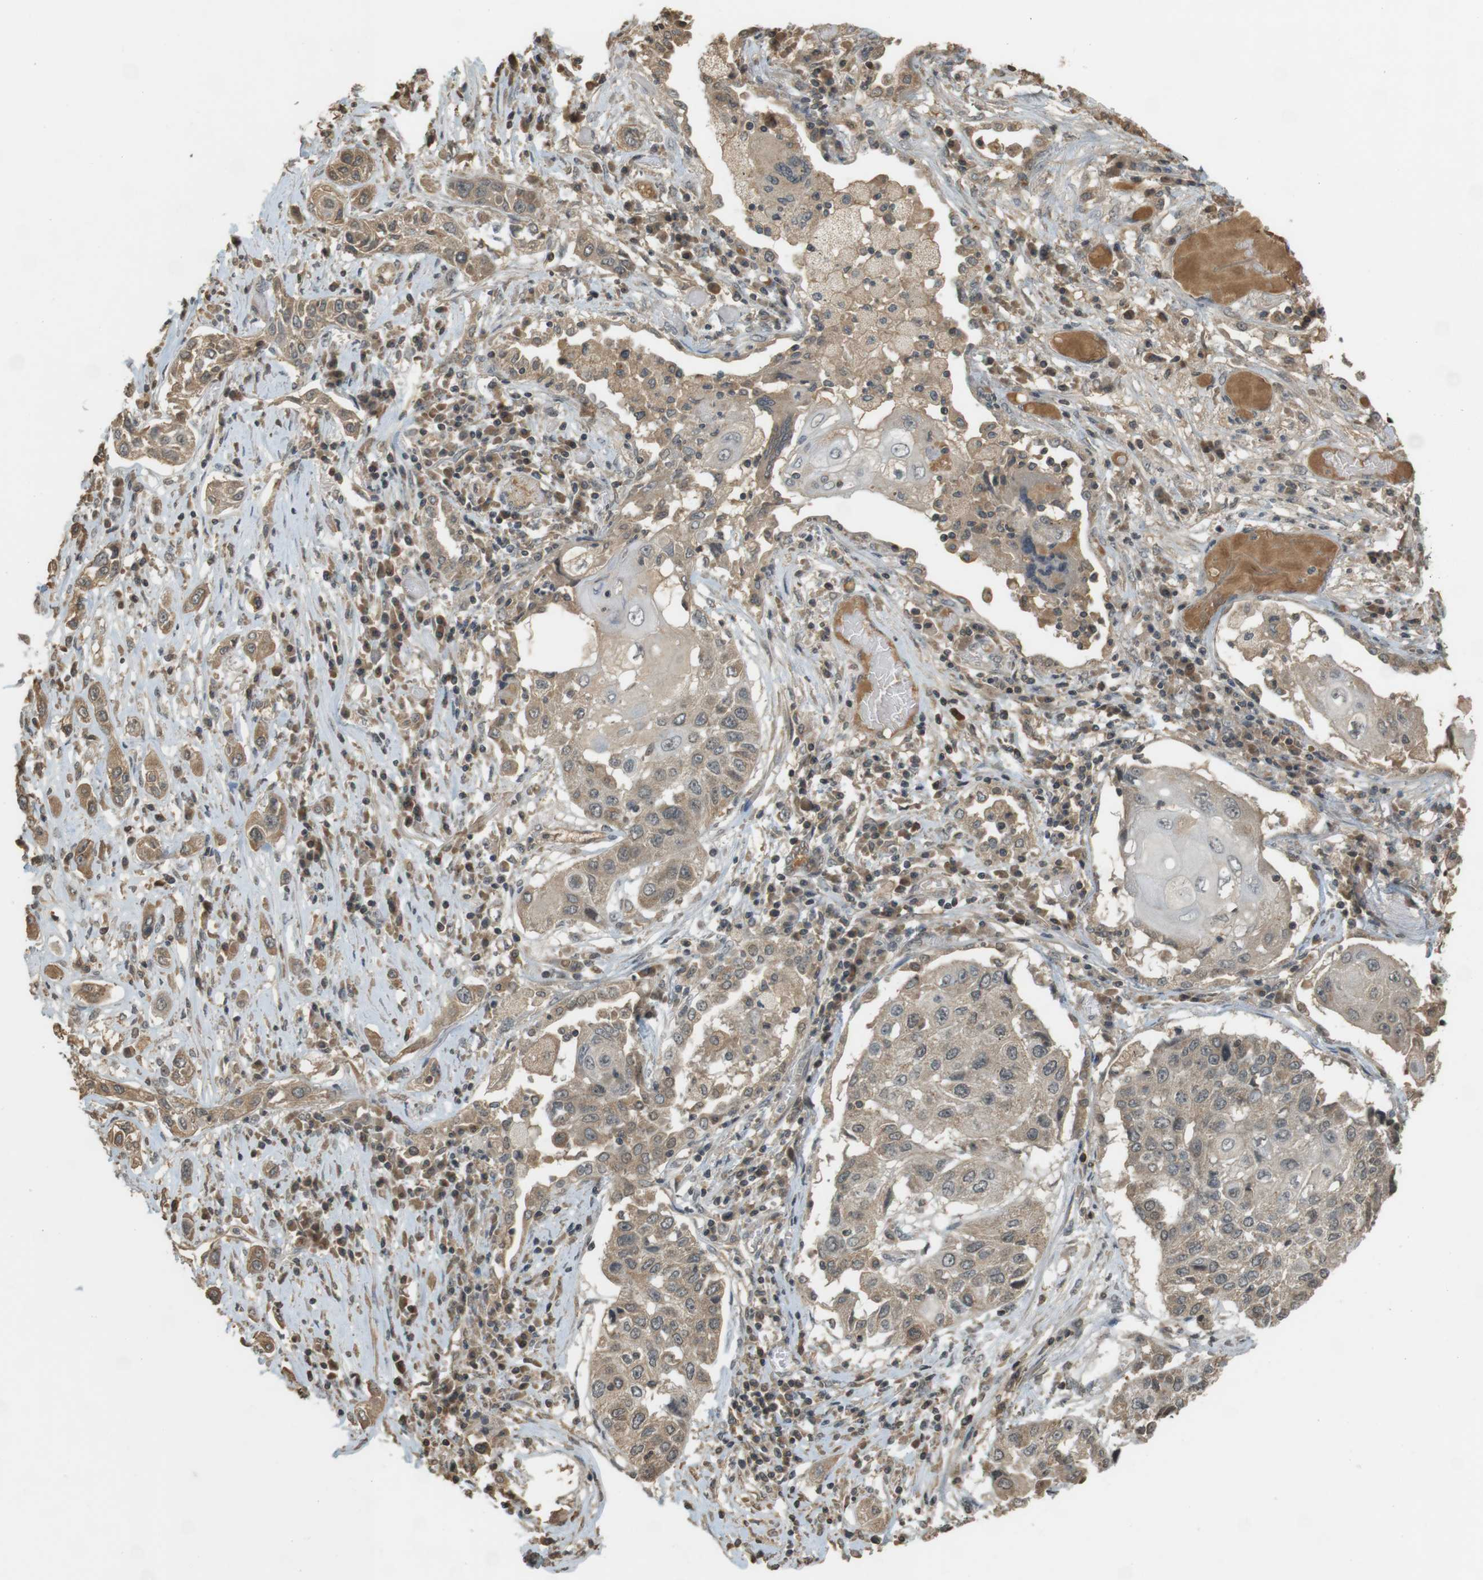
{"staining": {"intensity": "moderate", "quantity": "25%-75%", "location": "cytoplasmic/membranous"}, "tissue": "lung cancer", "cell_type": "Tumor cells", "image_type": "cancer", "snomed": [{"axis": "morphology", "description": "Squamous cell carcinoma, NOS"}, {"axis": "topography", "description": "Lung"}], "caption": "Squamous cell carcinoma (lung) was stained to show a protein in brown. There is medium levels of moderate cytoplasmic/membranous staining in approximately 25%-75% of tumor cells.", "gene": "SRR", "patient": {"sex": "male", "age": 71}}